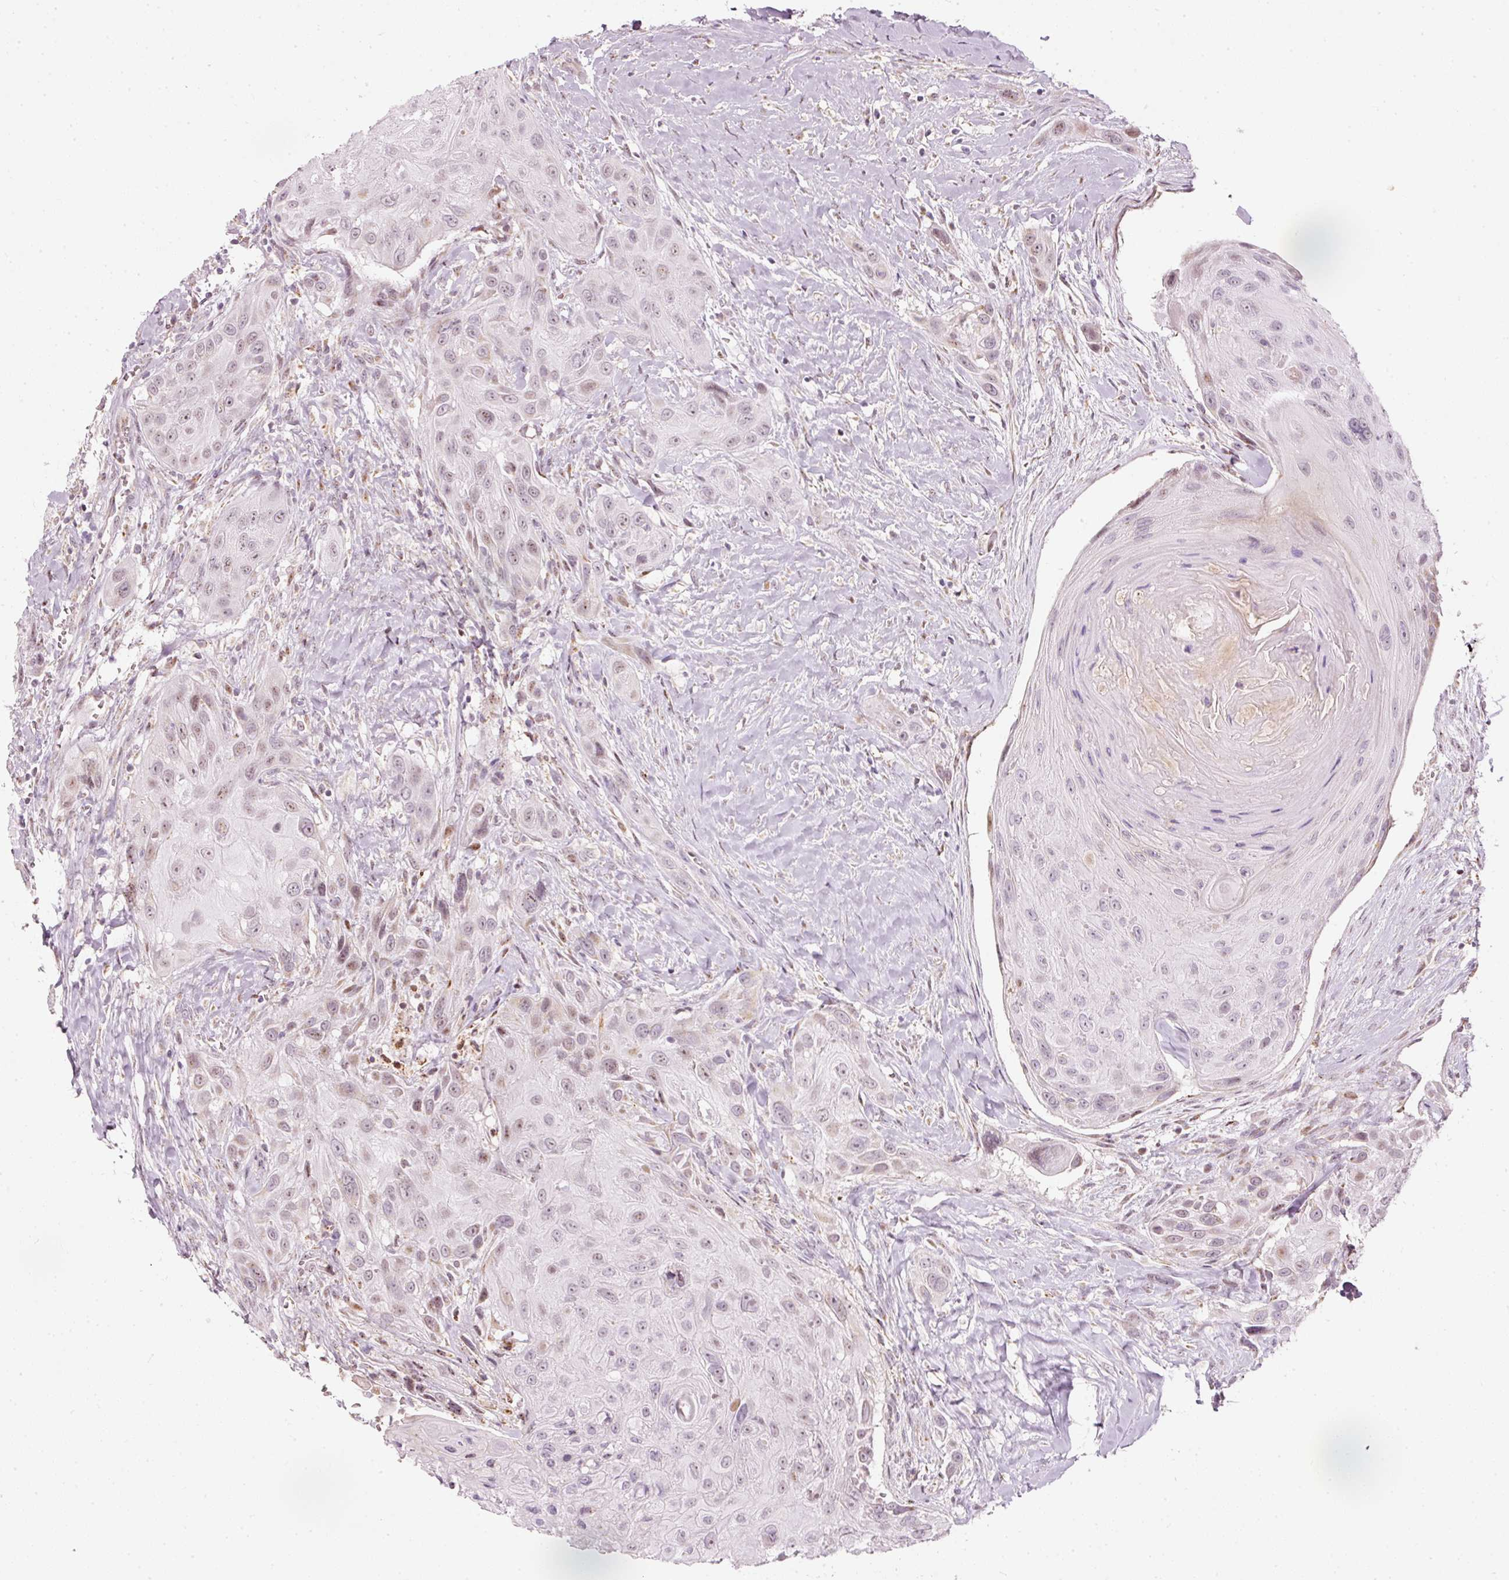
{"staining": {"intensity": "negative", "quantity": "none", "location": "none"}, "tissue": "head and neck cancer", "cell_type": "Tumor cells", "image_type": "cancer", "snomed": [{"axis": "morphology", "description": "Squamous cell carcinoma, NOS"}, {"axis": "topography", "description": "Head-Neck"}], "caption": "Protein analysis of head and neck cancer (squamous cell carcinoma) exhibits no significant expression in tumor cells. The staining was performed using DAB (3,3'-diaminobenzidine) to visualize the protein expression in brown, while the nuclei were stained in blue with hematoxylin (Magnification: 20x).", "gene": "RNF39", "patient": {"sex": "male", "age": 81}}